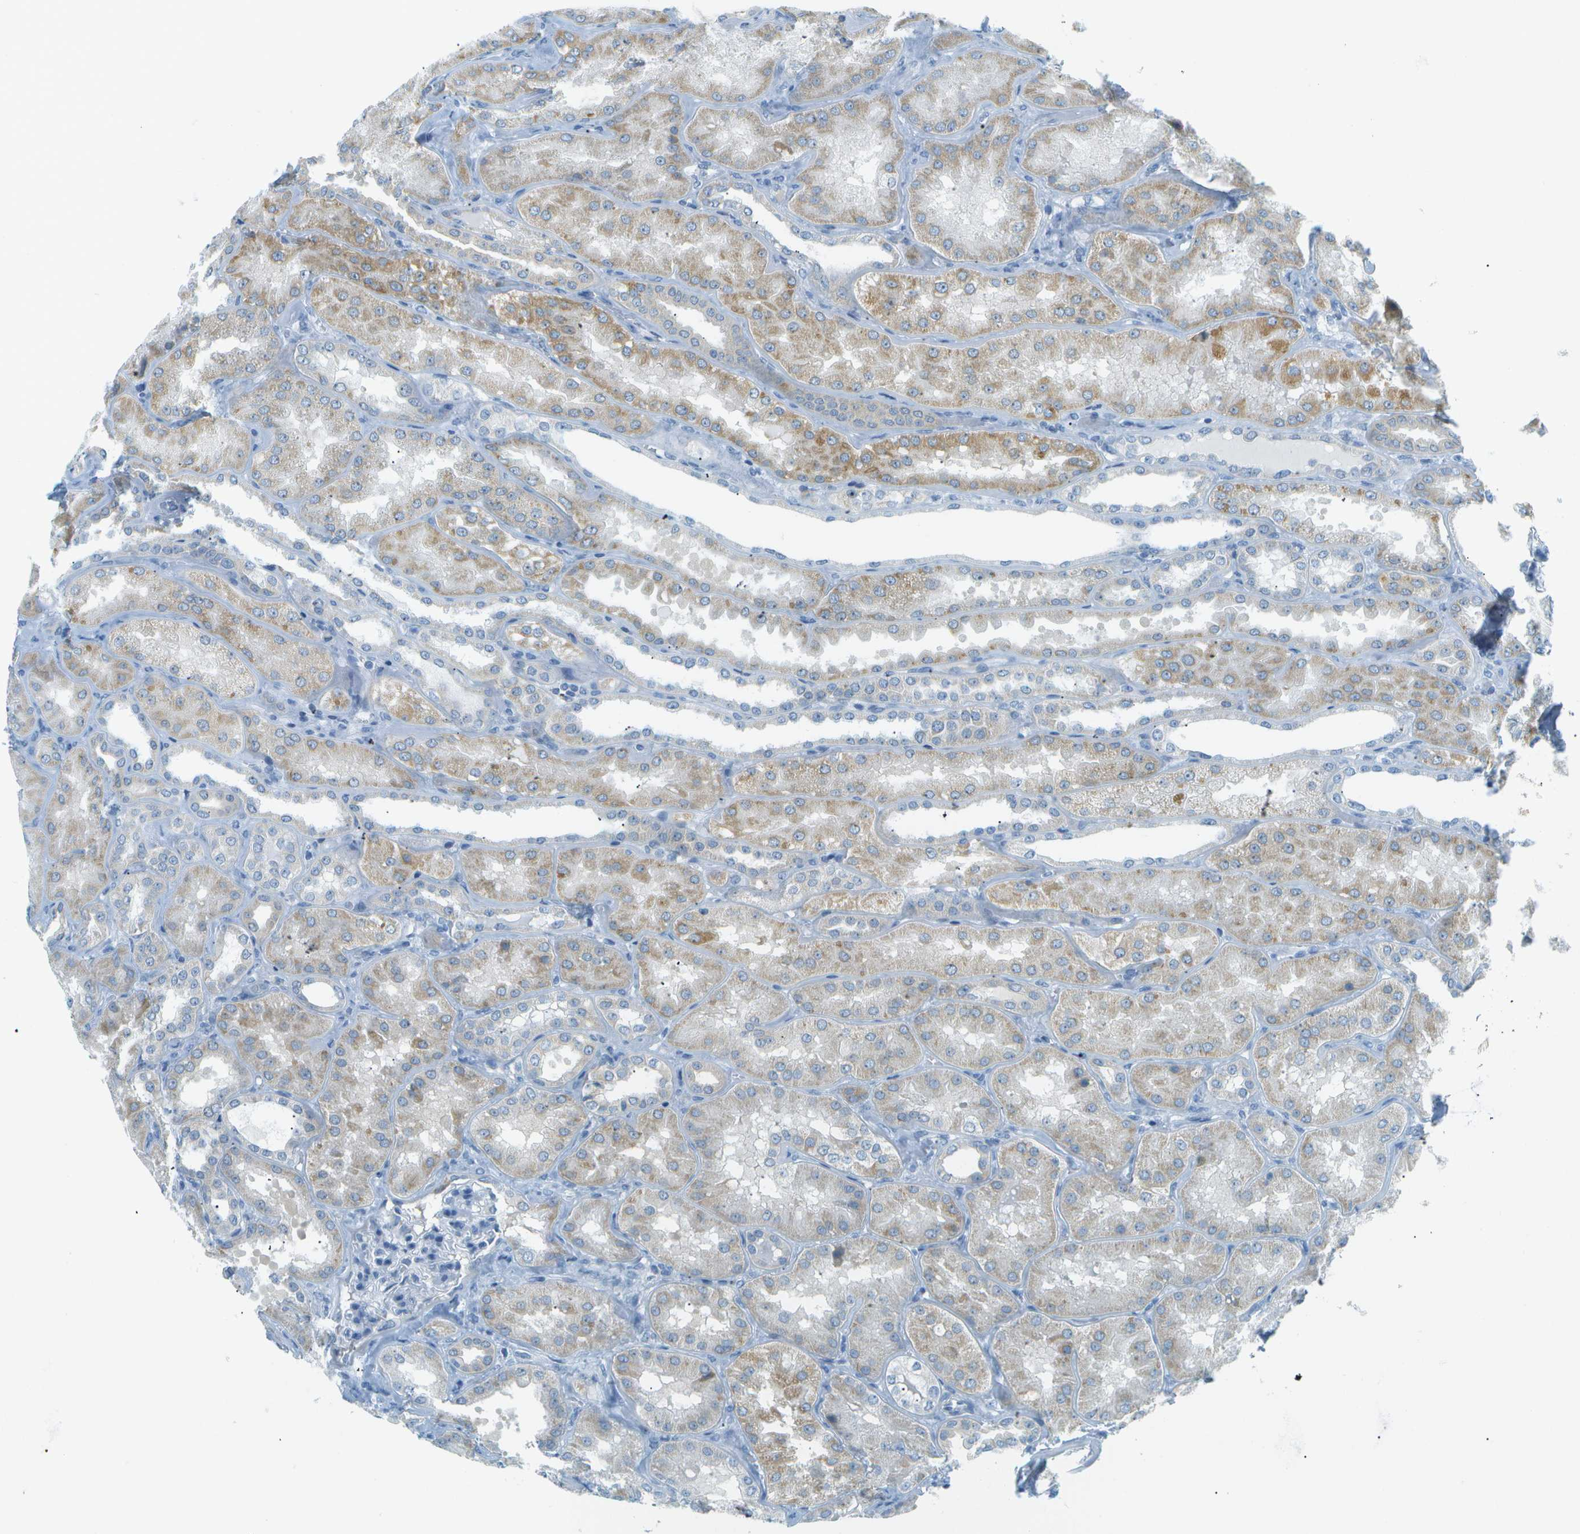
{"staining": {"intensity": "negative", "quantity": "none", "location": "none"}, "tissue": "kidney", "cell_type": "Cells in glomeruli", "image_type": "normal", "snomed": [{"axis": "morphology", "description": "Normal tissue, NOS"}, {"axis": "topography", "description": "Kidney"}], "caption": "DAB immunohistochemical staining of unremarkable kidney demonstrates no significant positivity in cells in glomeruli.", "gene": "SMYD5", "patient": {"sex": "female", "age": 56}}